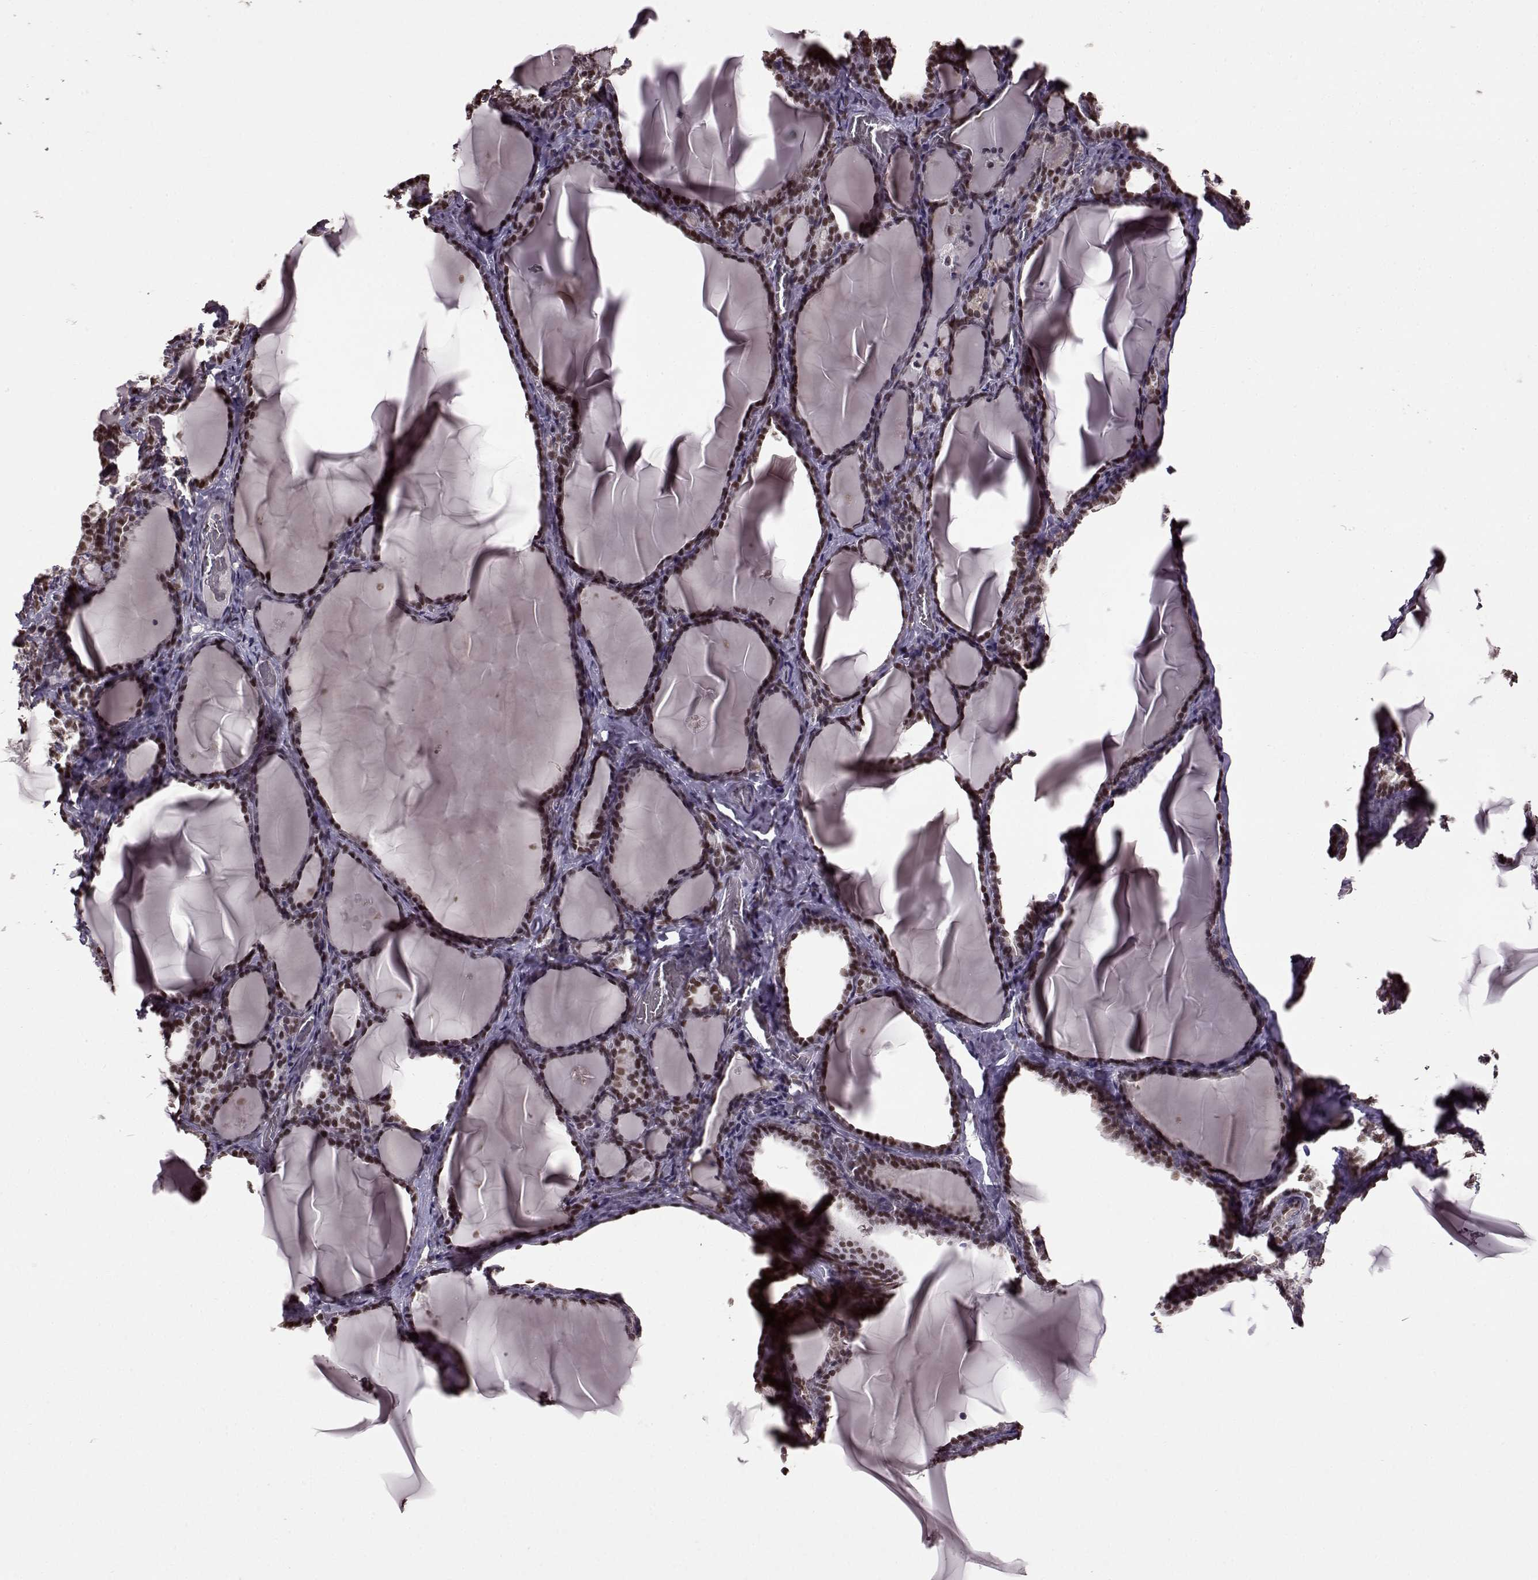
{"staining": {"intensity": "moderate", "quantity": ">75%", "location": "nuclear"}, "tissue": "thyroid gland", "cell_type": "Glandular cells", "image_type": "normal", "snomed": [{"axis": "morphology", "description": "Normal tissue, NOS"}, {"axis": "morphology", "description": "Hyperplasia, NOS"}, {"axis": "topography", "description": "Thyroid gland"}], "caption": "Protein staining of benign thyroid gland exhibits moderate nuclear positivity in approximately >75% of glandular cells. The staining was performed using DAB (3,3'-diaminobenzidine) to visualize the protein expression in brown, while the nuclei were stained in blue with hematoxylin (Magnification: 20x).", "gene": "FTO", "patient": {"sex": "female", "age": 27}}